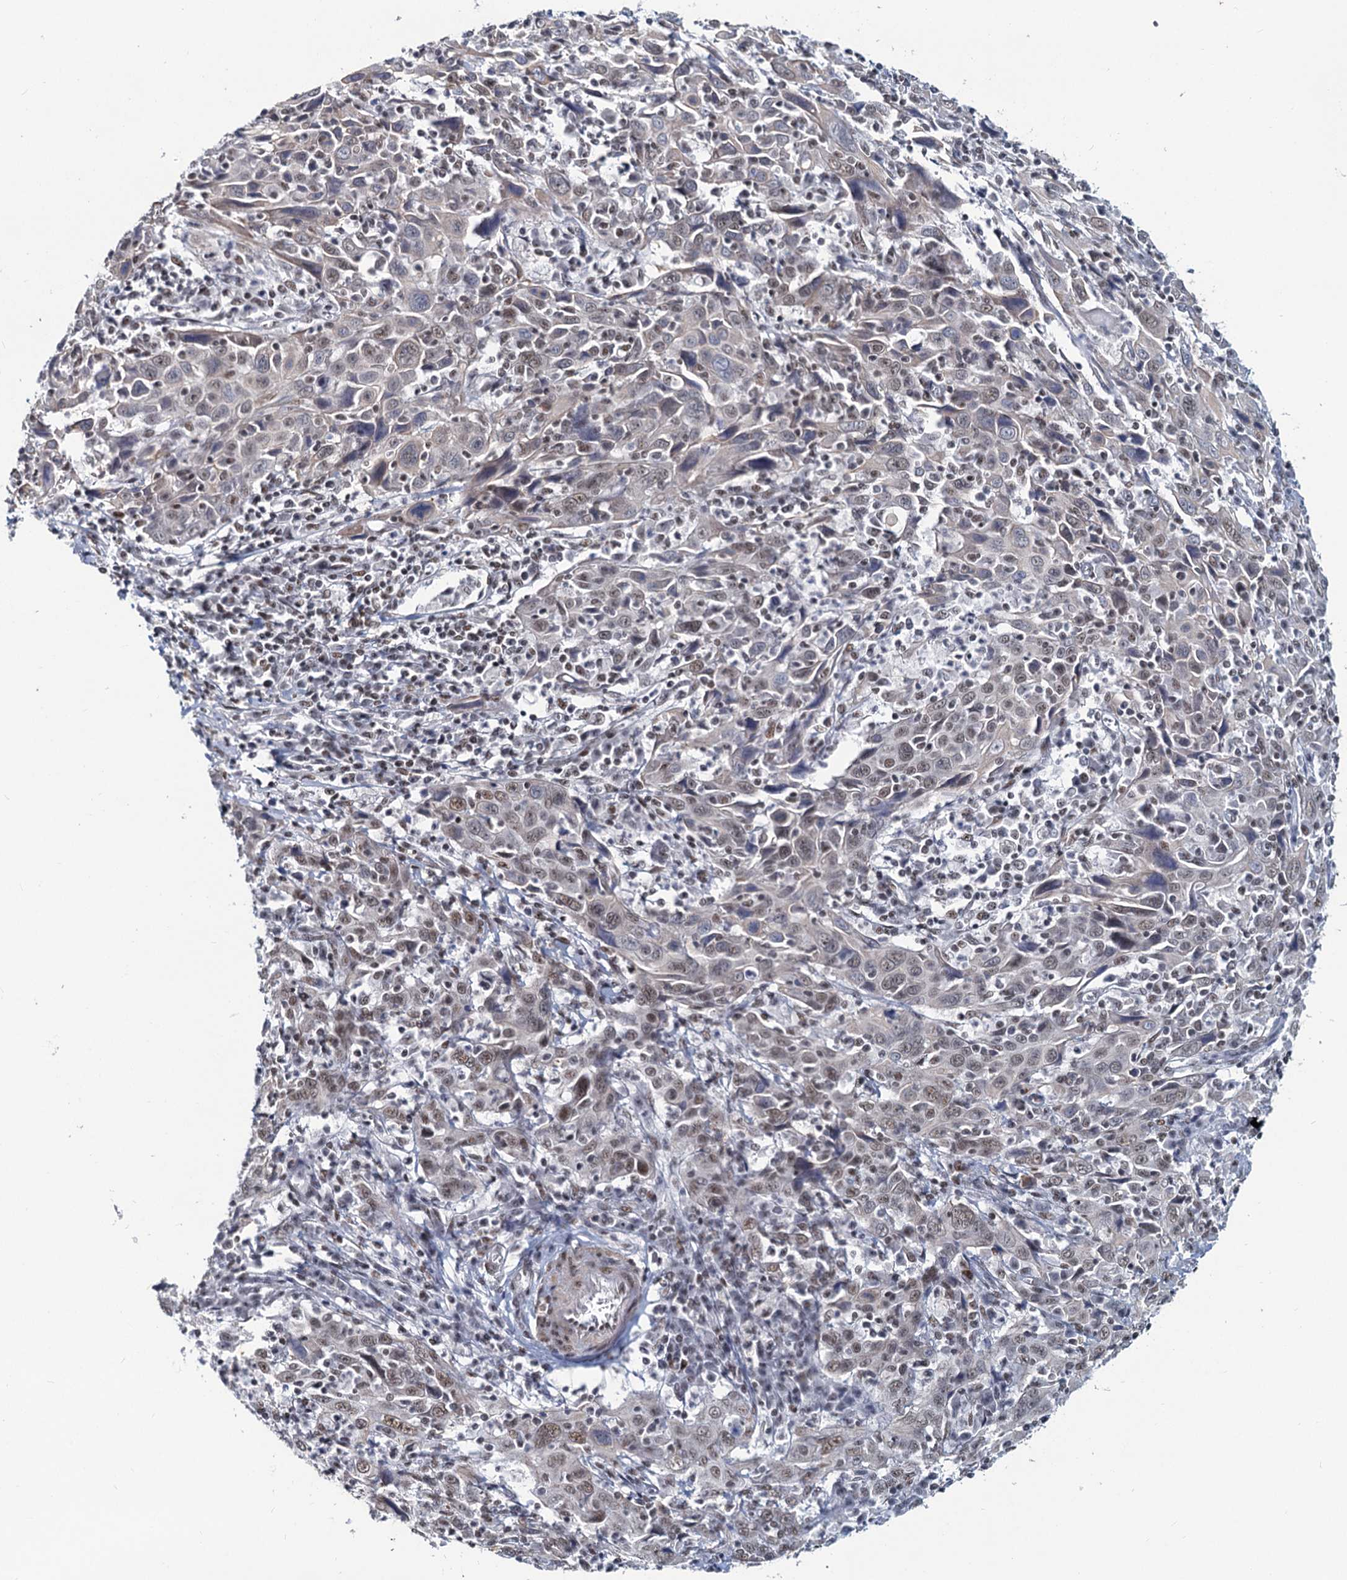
{"staining": {"intensity": "weak", "quantity": "25%-75%", "location": "nuclear"}, "tissue": "cervical cancer", "cell_type": "Tumor cells", "image_type": "cancer", "snomed": [{"axis": "morphology", "description": "Squamous cell carcinoma, NOS"}, {"axis": "topography", "description": "Cervix"}], "caption": "High-magnification brightfield microscopy of cervical cancer (squamous cell carcinoma) stained with DAB (3,3'-diaminobenzidine) (brown) and counterstained with hematoxylin (blue). tumor cells exhibit weak nuclear positivity is present in approximately25%-75% of cells.", "gene": "METTL14", "patient": {"sex": "female", "age": 46}}